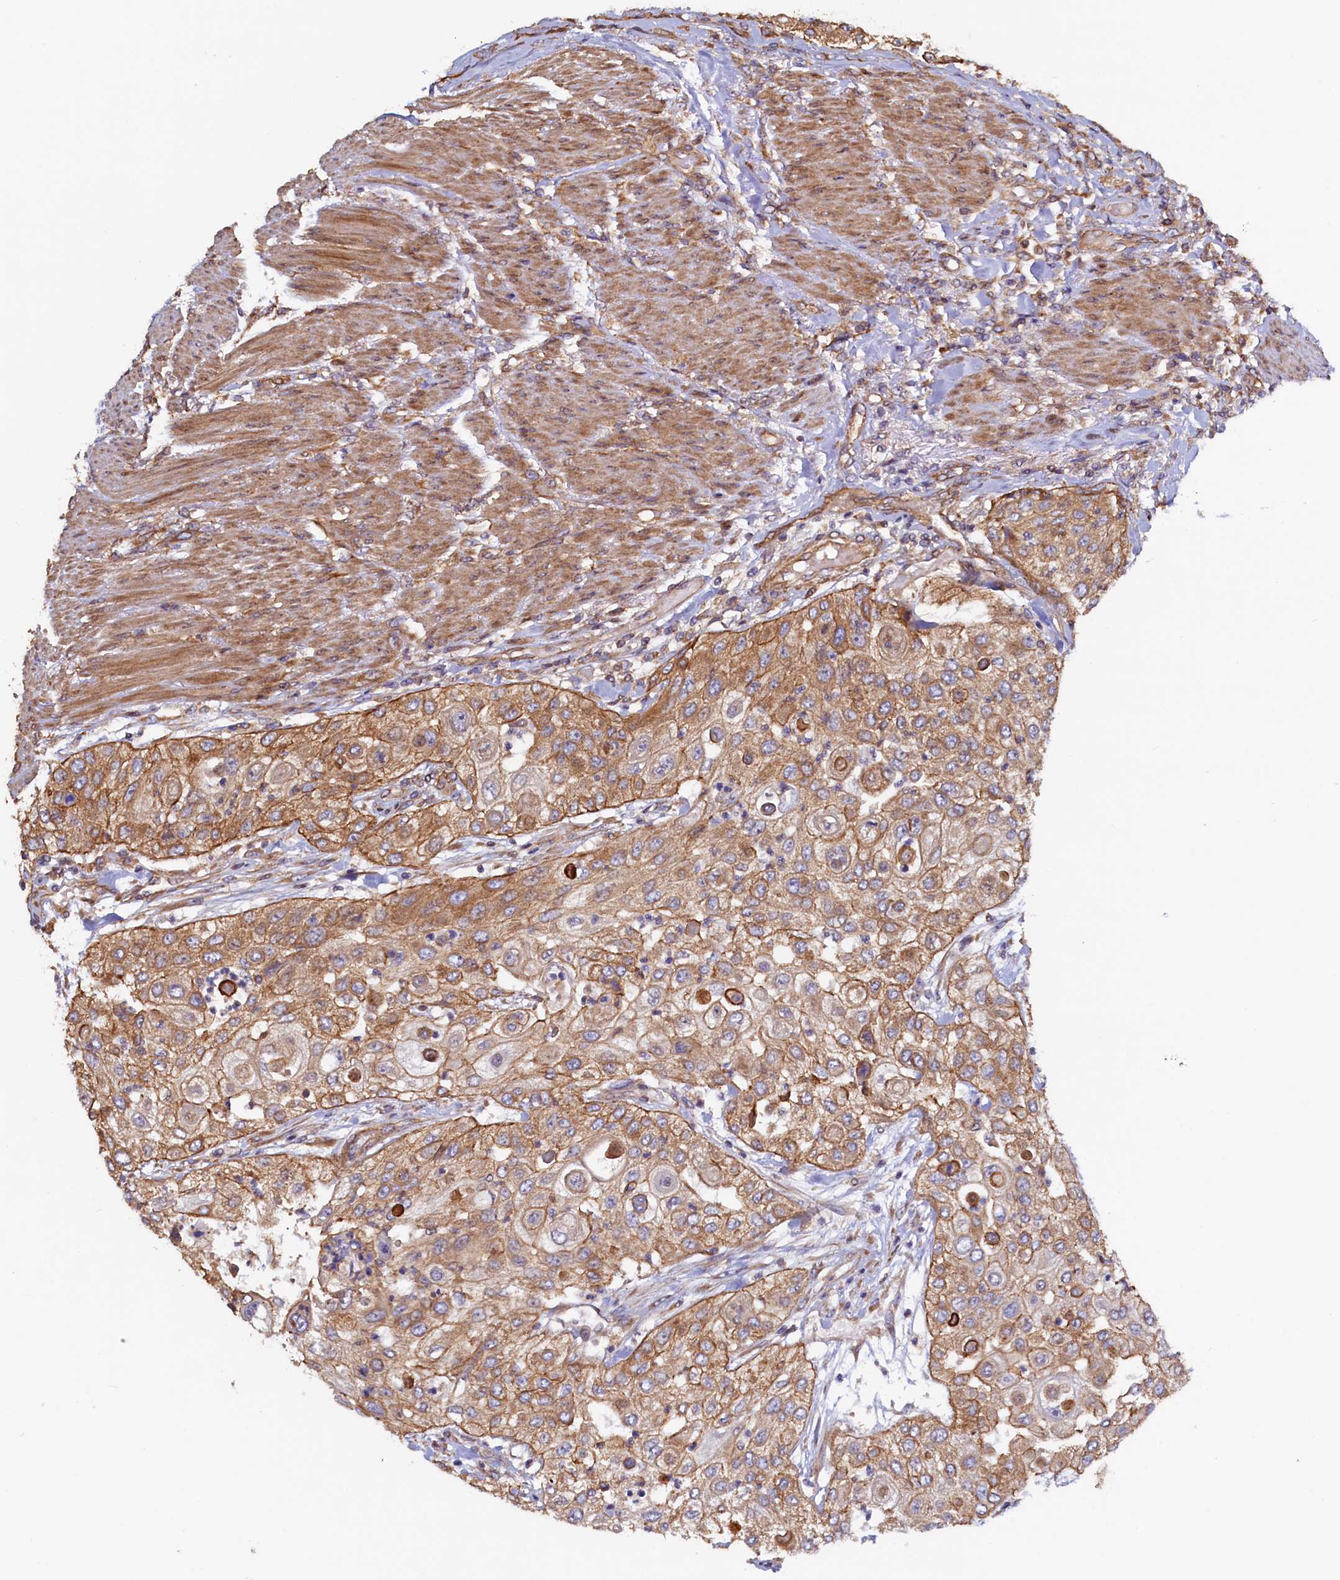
{"staining": {"intensity": "moderate", "quantity": ">75%", "location": "cytoplasmic/membranous"}, "tissue": "urothelial cancer", "cell_type": "Tumor cells", "image_type": "cancer", "snomed": [{"axis": "morphology", "description": "Urothelial carcinoma, High grade"}, {"axis": "topography", "description": "Urinary bladder"}], "caption": "Urothelial cancer was stained to show a protein in brown. There is medium levels of moderate cytoplasmic/membranous positivity in approximately >75% of tumor cells.", "gene": "ATXN2L", "patient": {"sex": "female", "age": 79}}